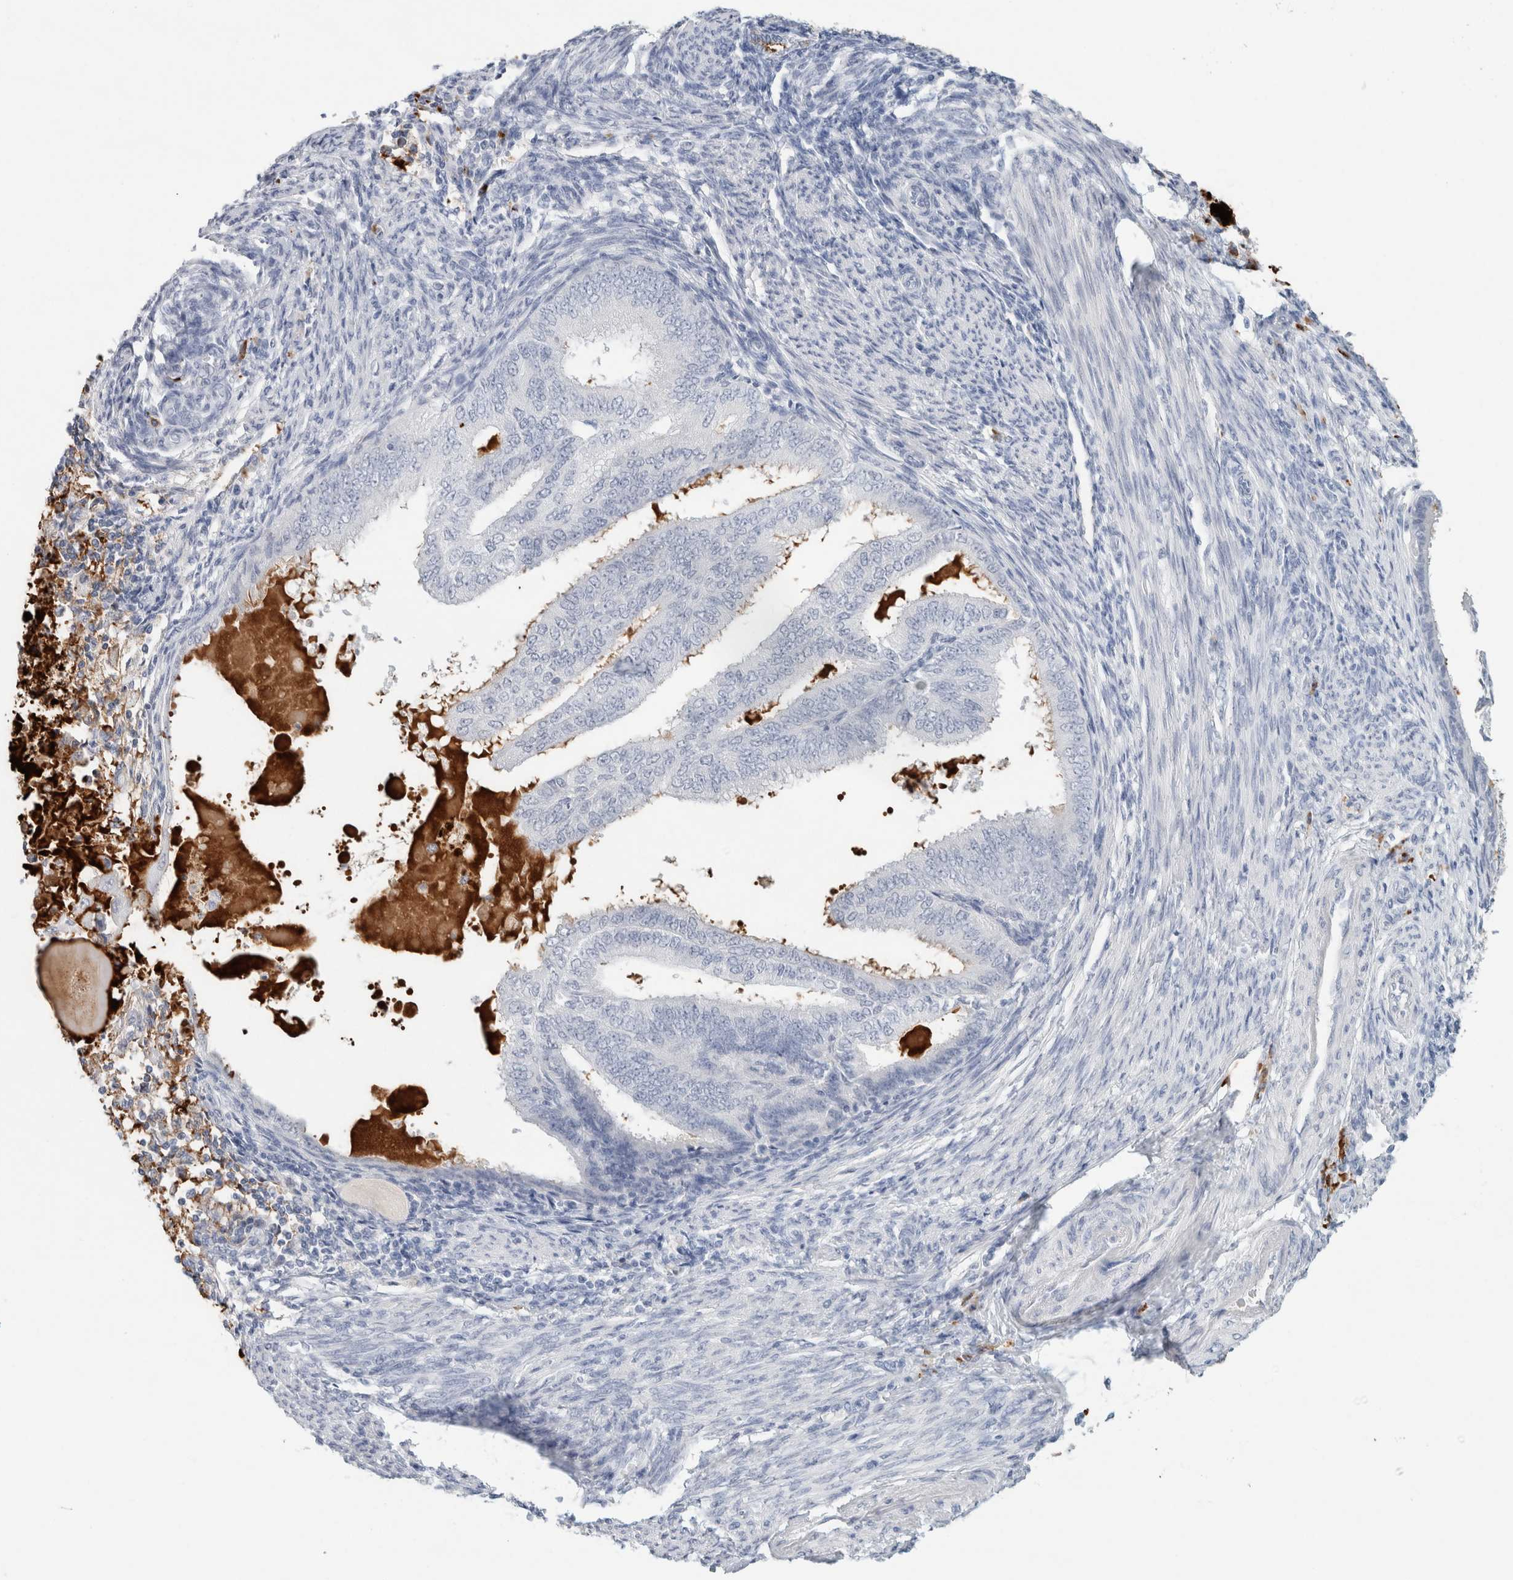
{"staining": {"intensity": "negative", "quantity": "none", "location": "none"}, "tissue": "endometrial cancer", "cell_type": "Tumor cells", "image_type": "cancer", "snomed": [{"axis": "morphology", "description": "Adenocarcinoma, NOS"}, {"axis": "topography", "description": "Endometrium"}], "caption": "High magnification brightfield microscopy of adenocarcinoma (endometrial) stained with DAB (brown) and counterstained with hematoxylin (blue): tumor cells show no significant expression.", "gene": "IL6", "patient": {"sex": "female", "age": 58}}